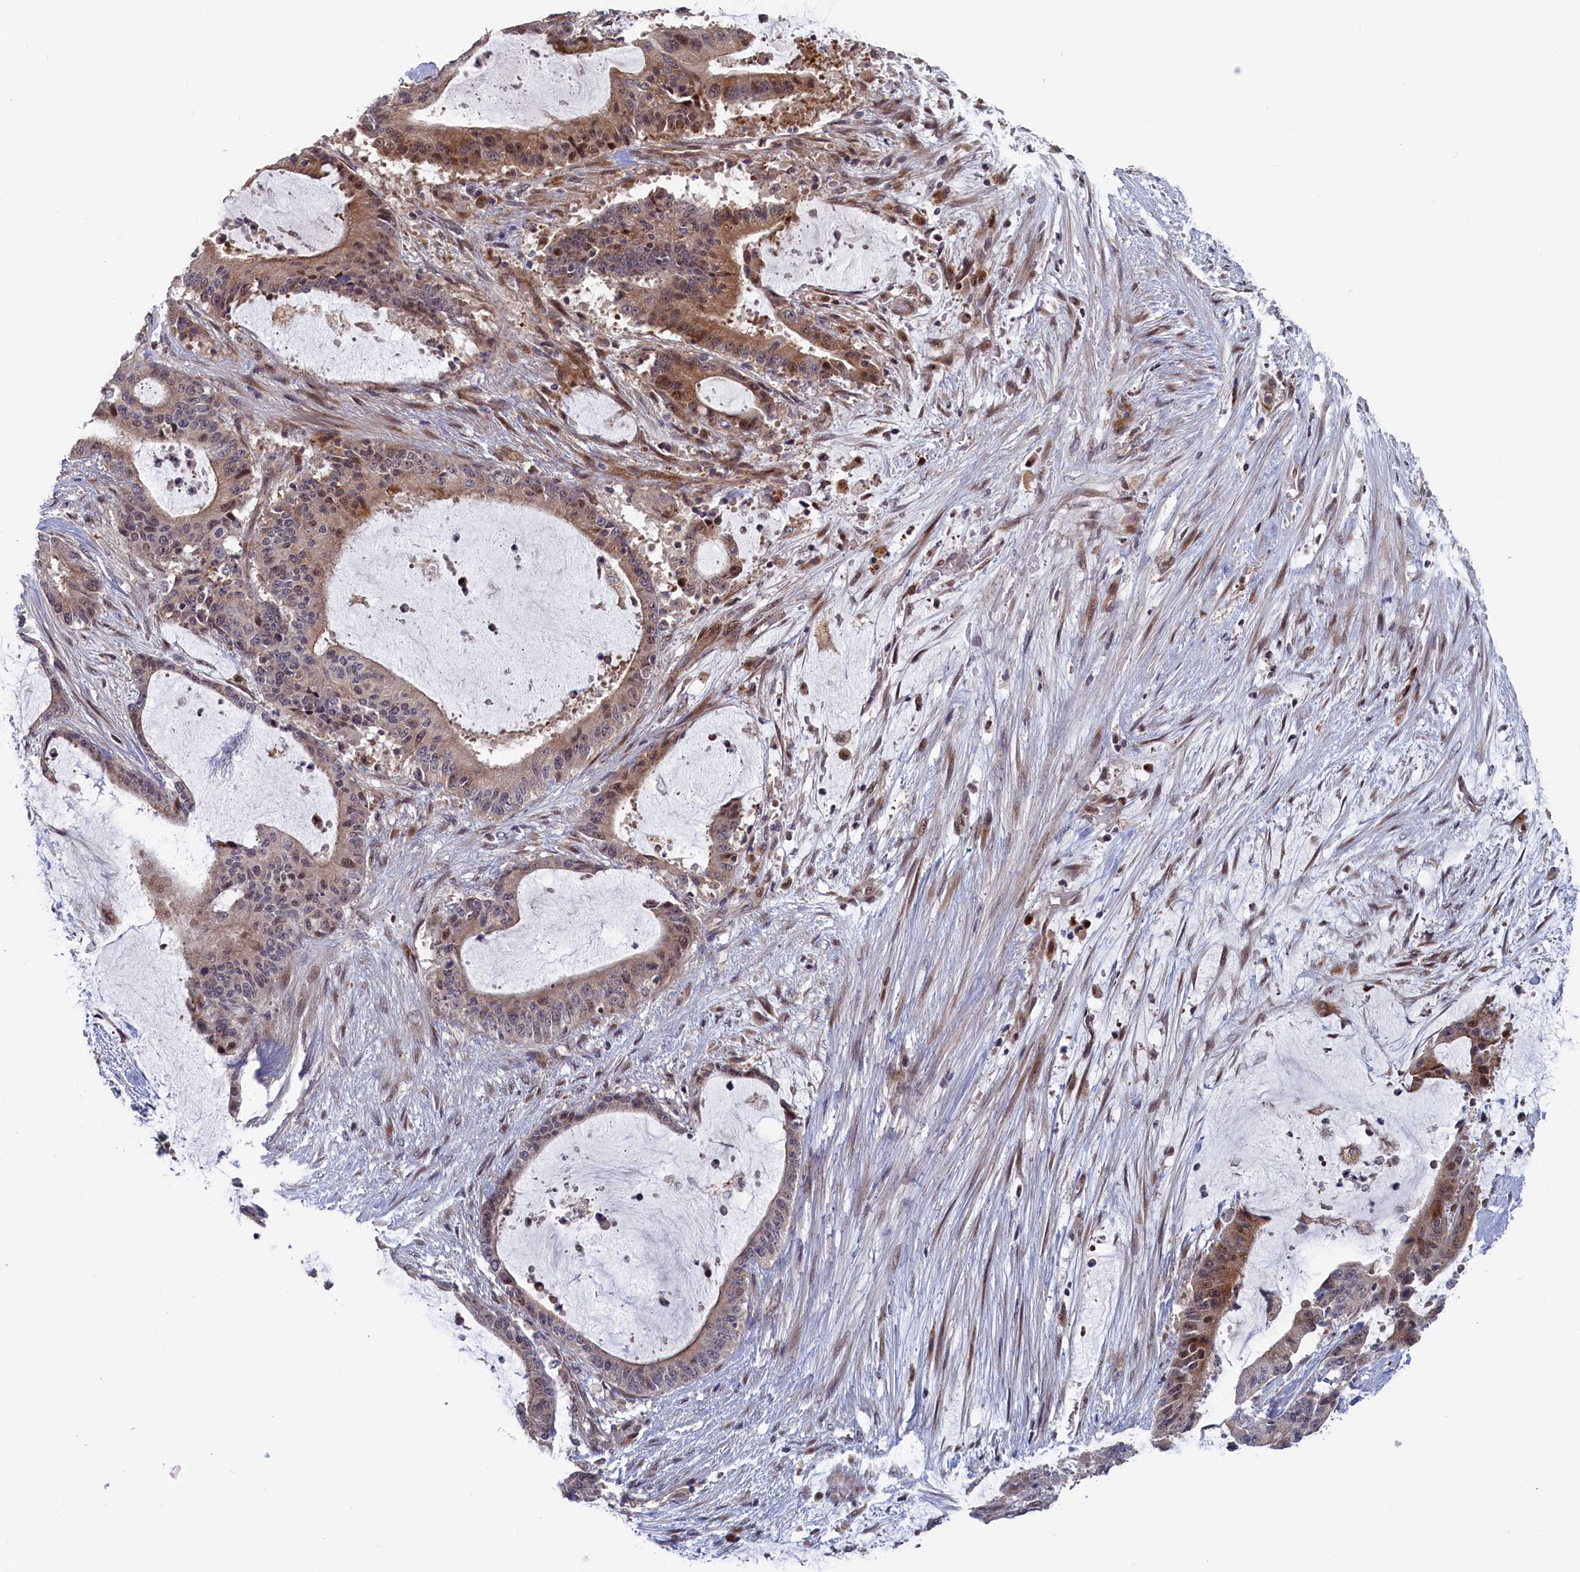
{"staining": {"intensity": "moderate", "quantity": "<25%", "location": "cytoplasmic/membranous,nuclear"}, "tissue": "liver cancer", "cell_type": "Tumor cells", "image_type": "cancer", "snomed": [{"axis": "morphology", "description": "Normal tissue, NOS"}, {"axis": "morphology", "description": "Cholangiocarcinoma"}, {"axis": "topography", "description": "Liver"}, {"axis": "topography", "description": "Peripheral nerve tissue"}], "caption": "This image reveals immunohistochemistry staining of human liver cholangiocarcinoma, with low moderate cytoplasmic/membranous and nuclear positivity in about <25% of tumor cells.", "gene": "LSG1", "patient": {"sex": "female", "age": 73}}